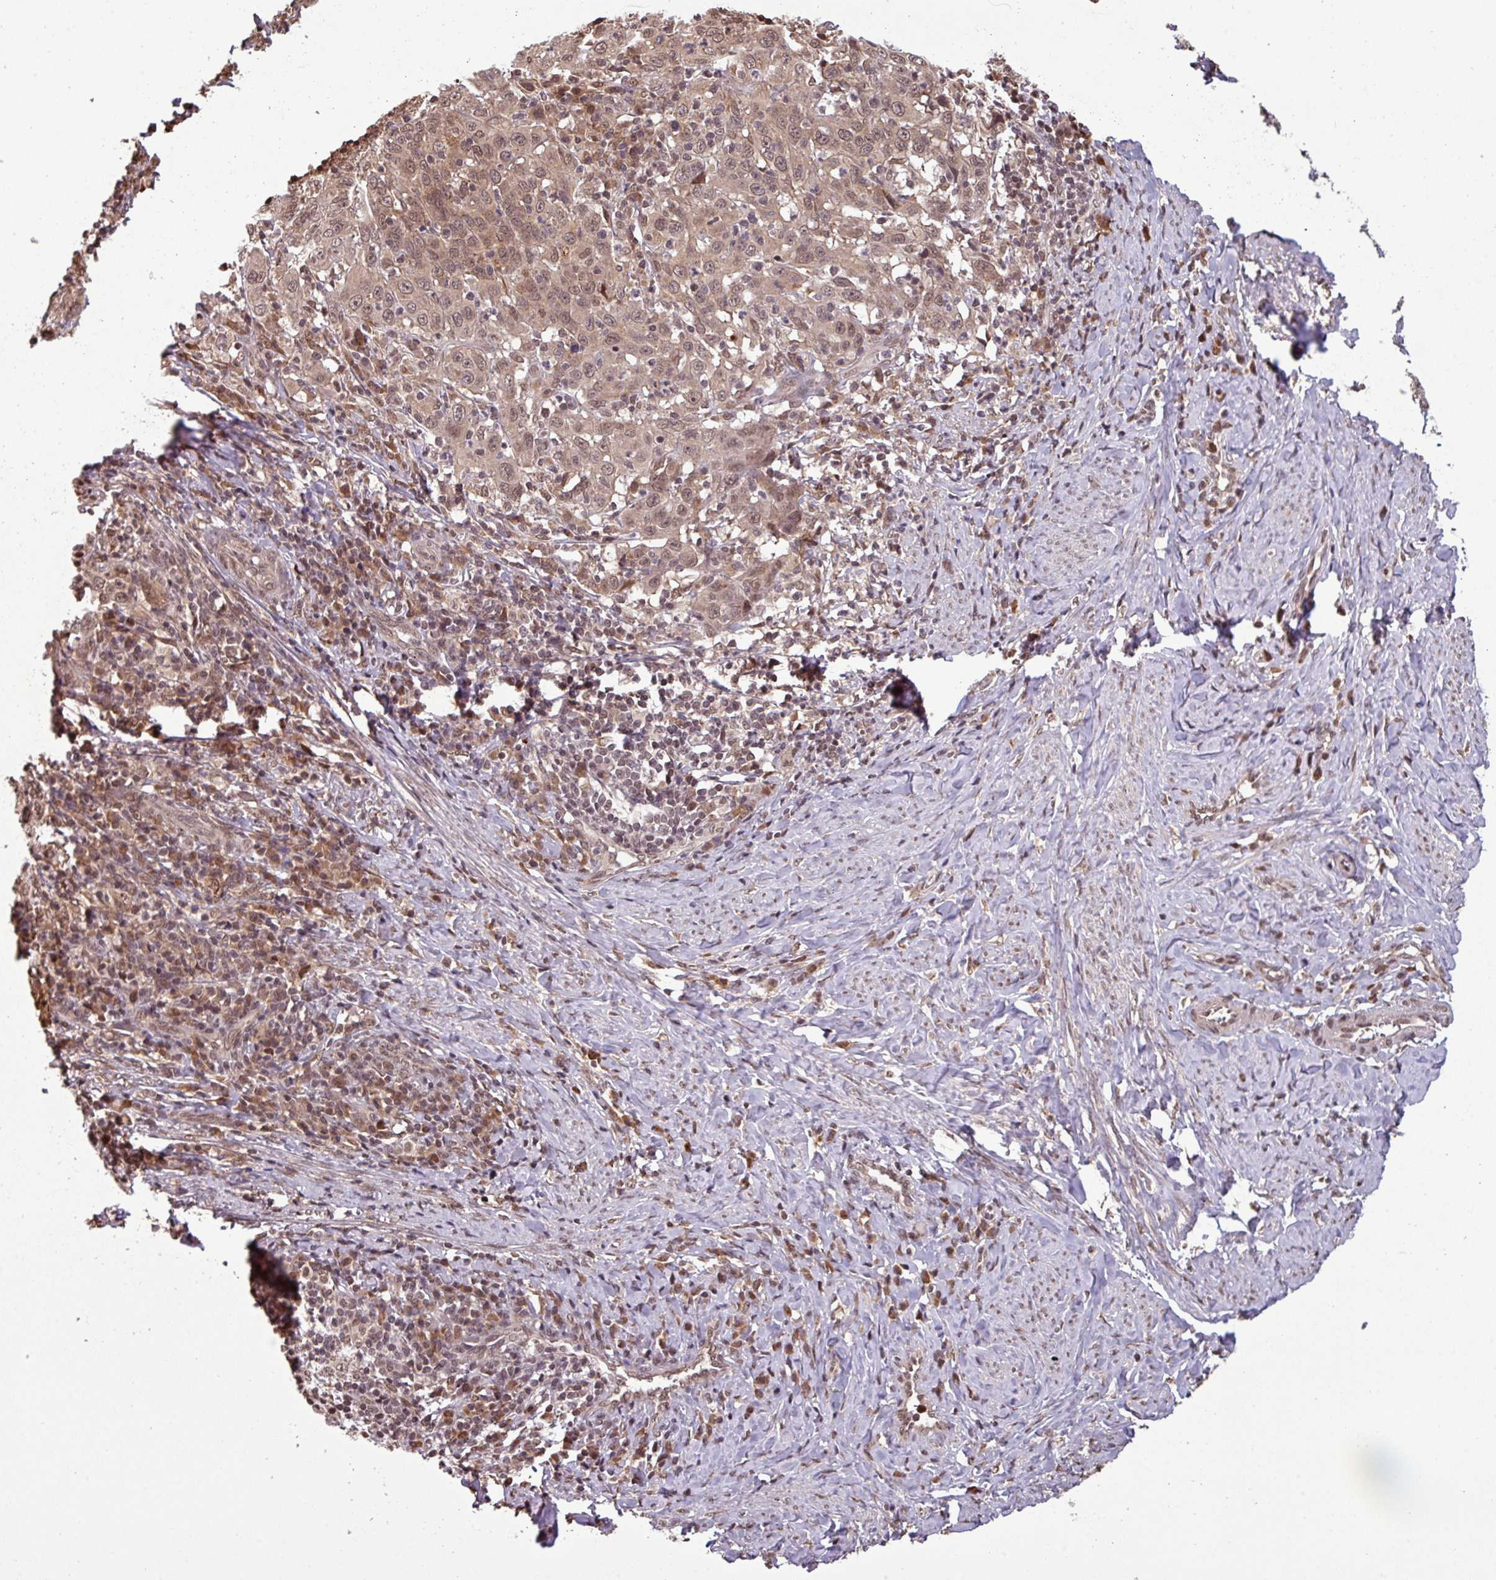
{"staining": {"intensity": "weak", "quantity": ">75%", "location": "cytoplasmic/membranous,nuclear"}, "tissue": "cervical cancer", "cell_type": "Tumor cells", "image_type": "cancer", "snomed": [{"axis": "morphology", "description": "Squamous cell carcinoma, NOS"}, {"axis": "topography", "description": "Cervix"}], "caption": "There is low levels of weak cytoplasmic/membranous and nuclear staining in tumor cells of cervical cancer (squamous cell carcinoma), as demonstrated by immunohistochemical staining (brown color).", "gene": "NOB1", "patient": {"sex": "female", "age": 46}}